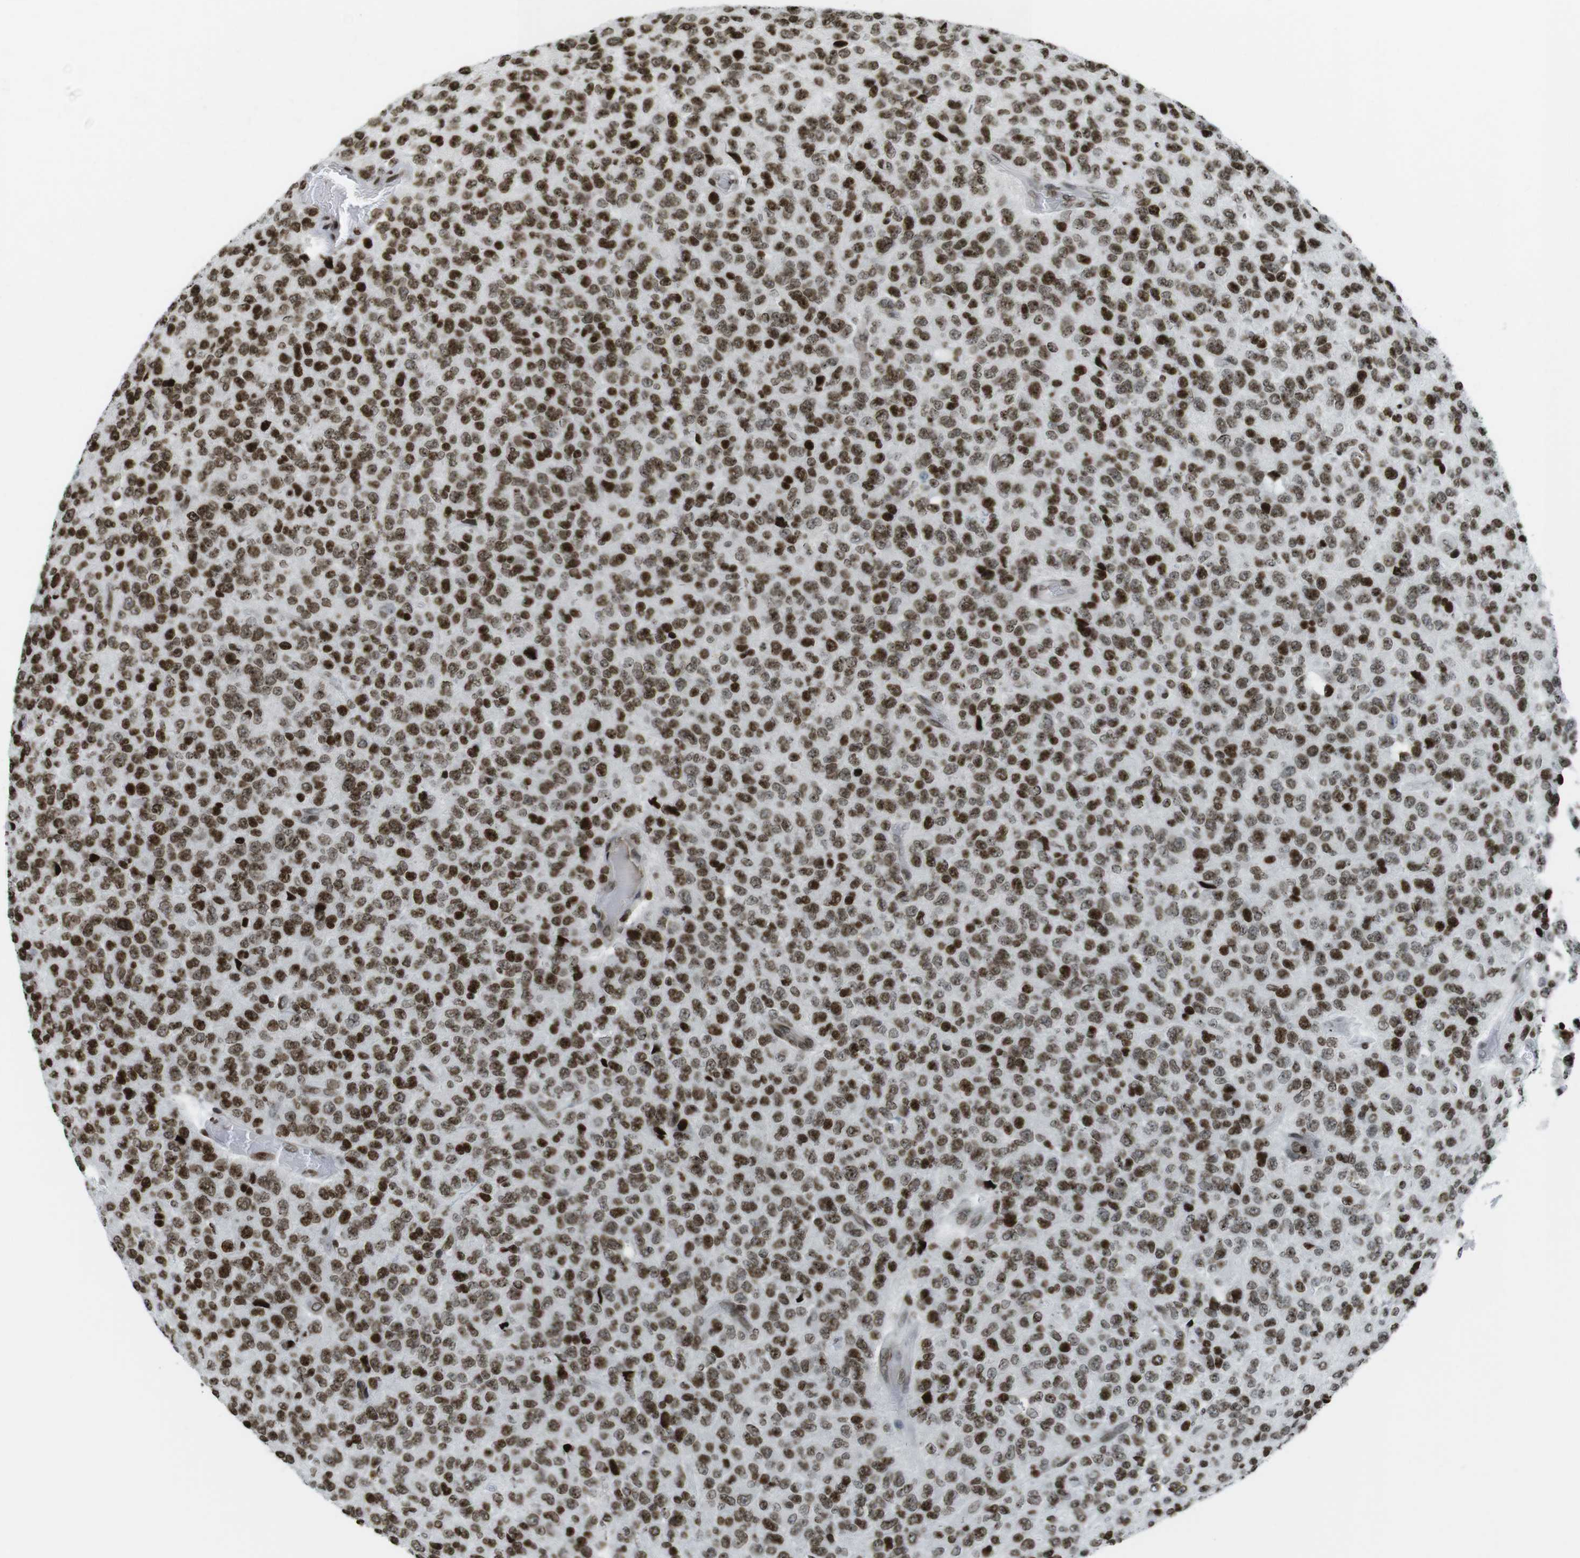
{"staining": {"intensity": "strong", "quantity": ">75%", "location": "nuclear"}, "tissue": "glioma", "cell_type": "Tumor cells", "image_type": "cancer", "snomed": [{"axis": "morphology", "description": "Glioma, malignant, High grade"}, {"axis": "topography", "description": "pancreas cauda"}], "caption": "Glioma was stained to show a protein in brown. There is high levels of strong nuclear expression in about >75% of tumor cells.", "gene": "H2AC8", "patient": {"sex": "male", "age": 60}}